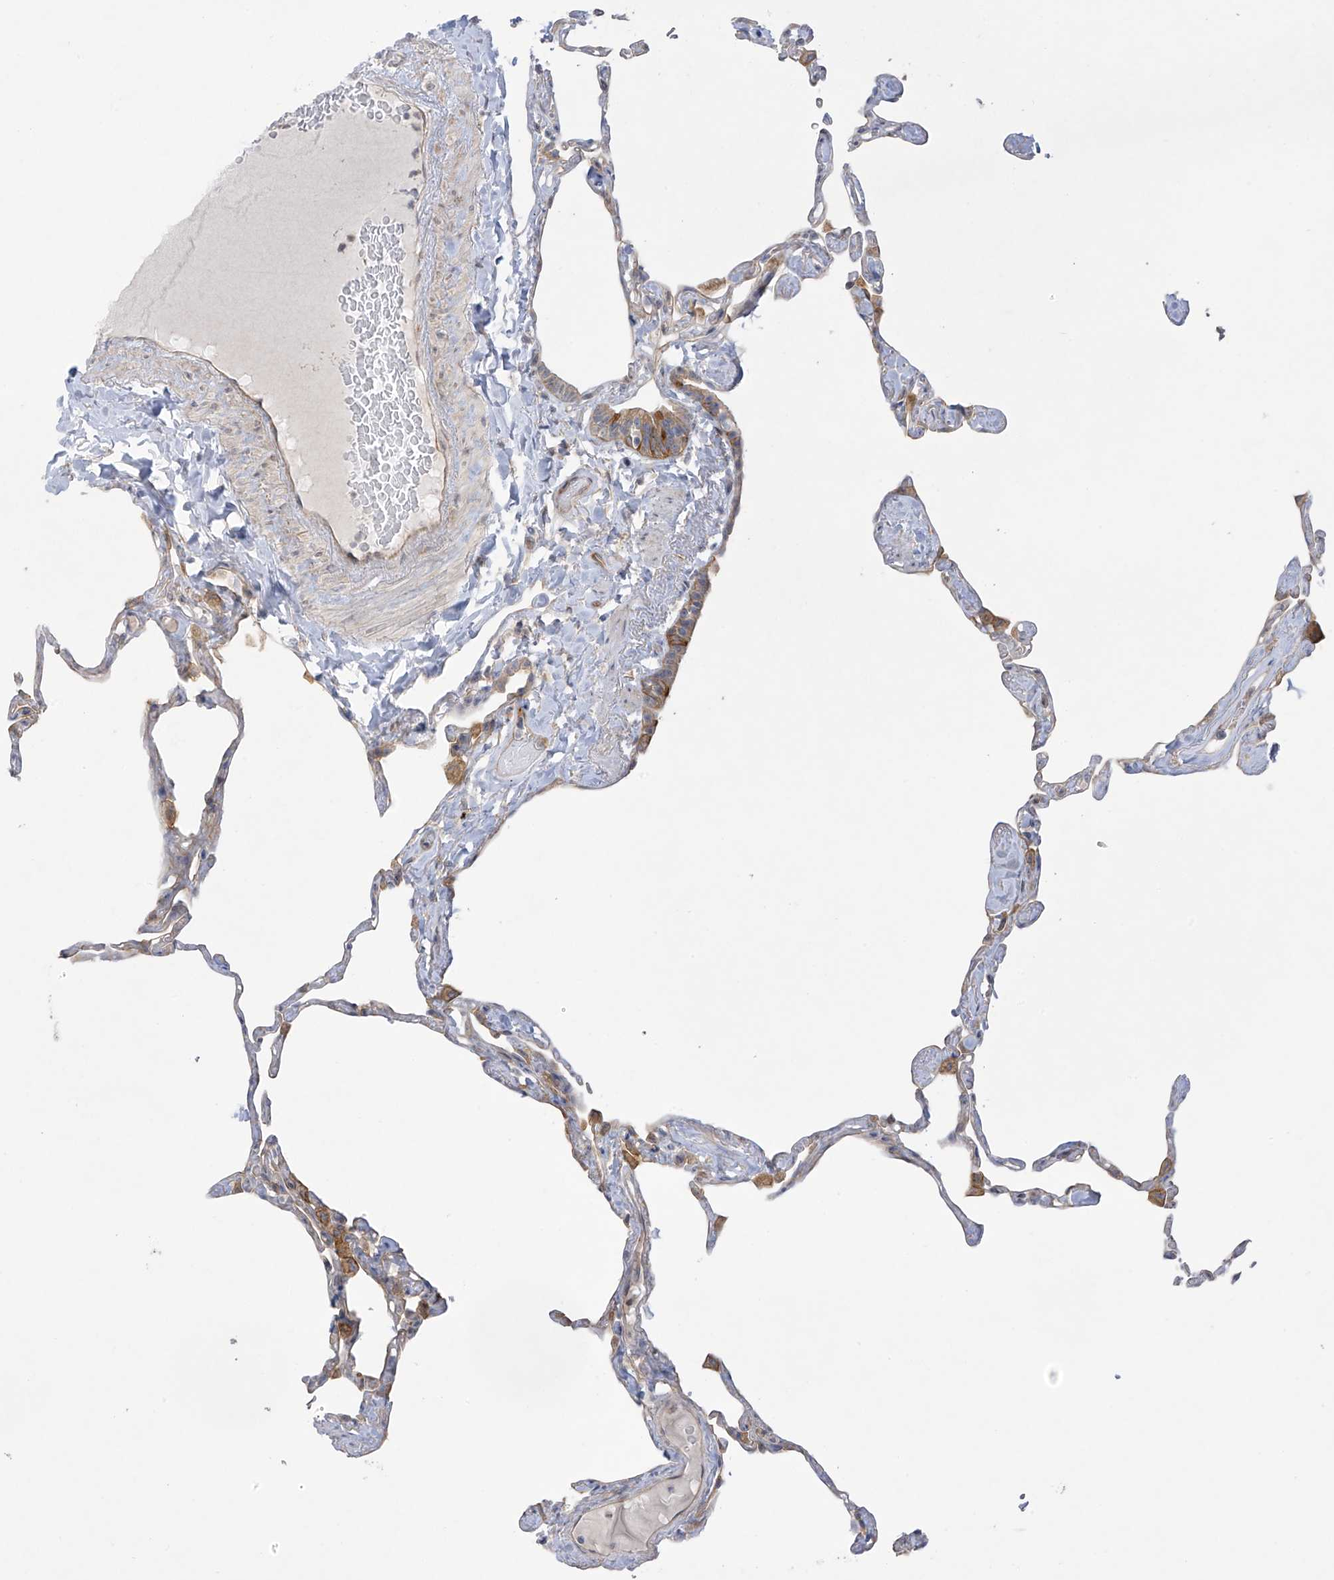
{"staining": {"intensity": "weak", "quantity": "<25%", "location": "cytoplasmic/membranous"}, "tissue": "lung", "cell_type": "Alveolar cells", "image_type": "normal", "snomed": [{"axis": "morphology", "description": "Normal tissue, NOS"}, {"axis": "topography", "description": "Lung"}], "caption": "The histopathology image reveals no staining of alveolar cells in normal lung. (DAB (3,3'-diaminobenzidine) immunohistochemistry with hematoxylin counter stain).", "gene": "EIPR1", "patient": {"sex": "male", "age": 65}}